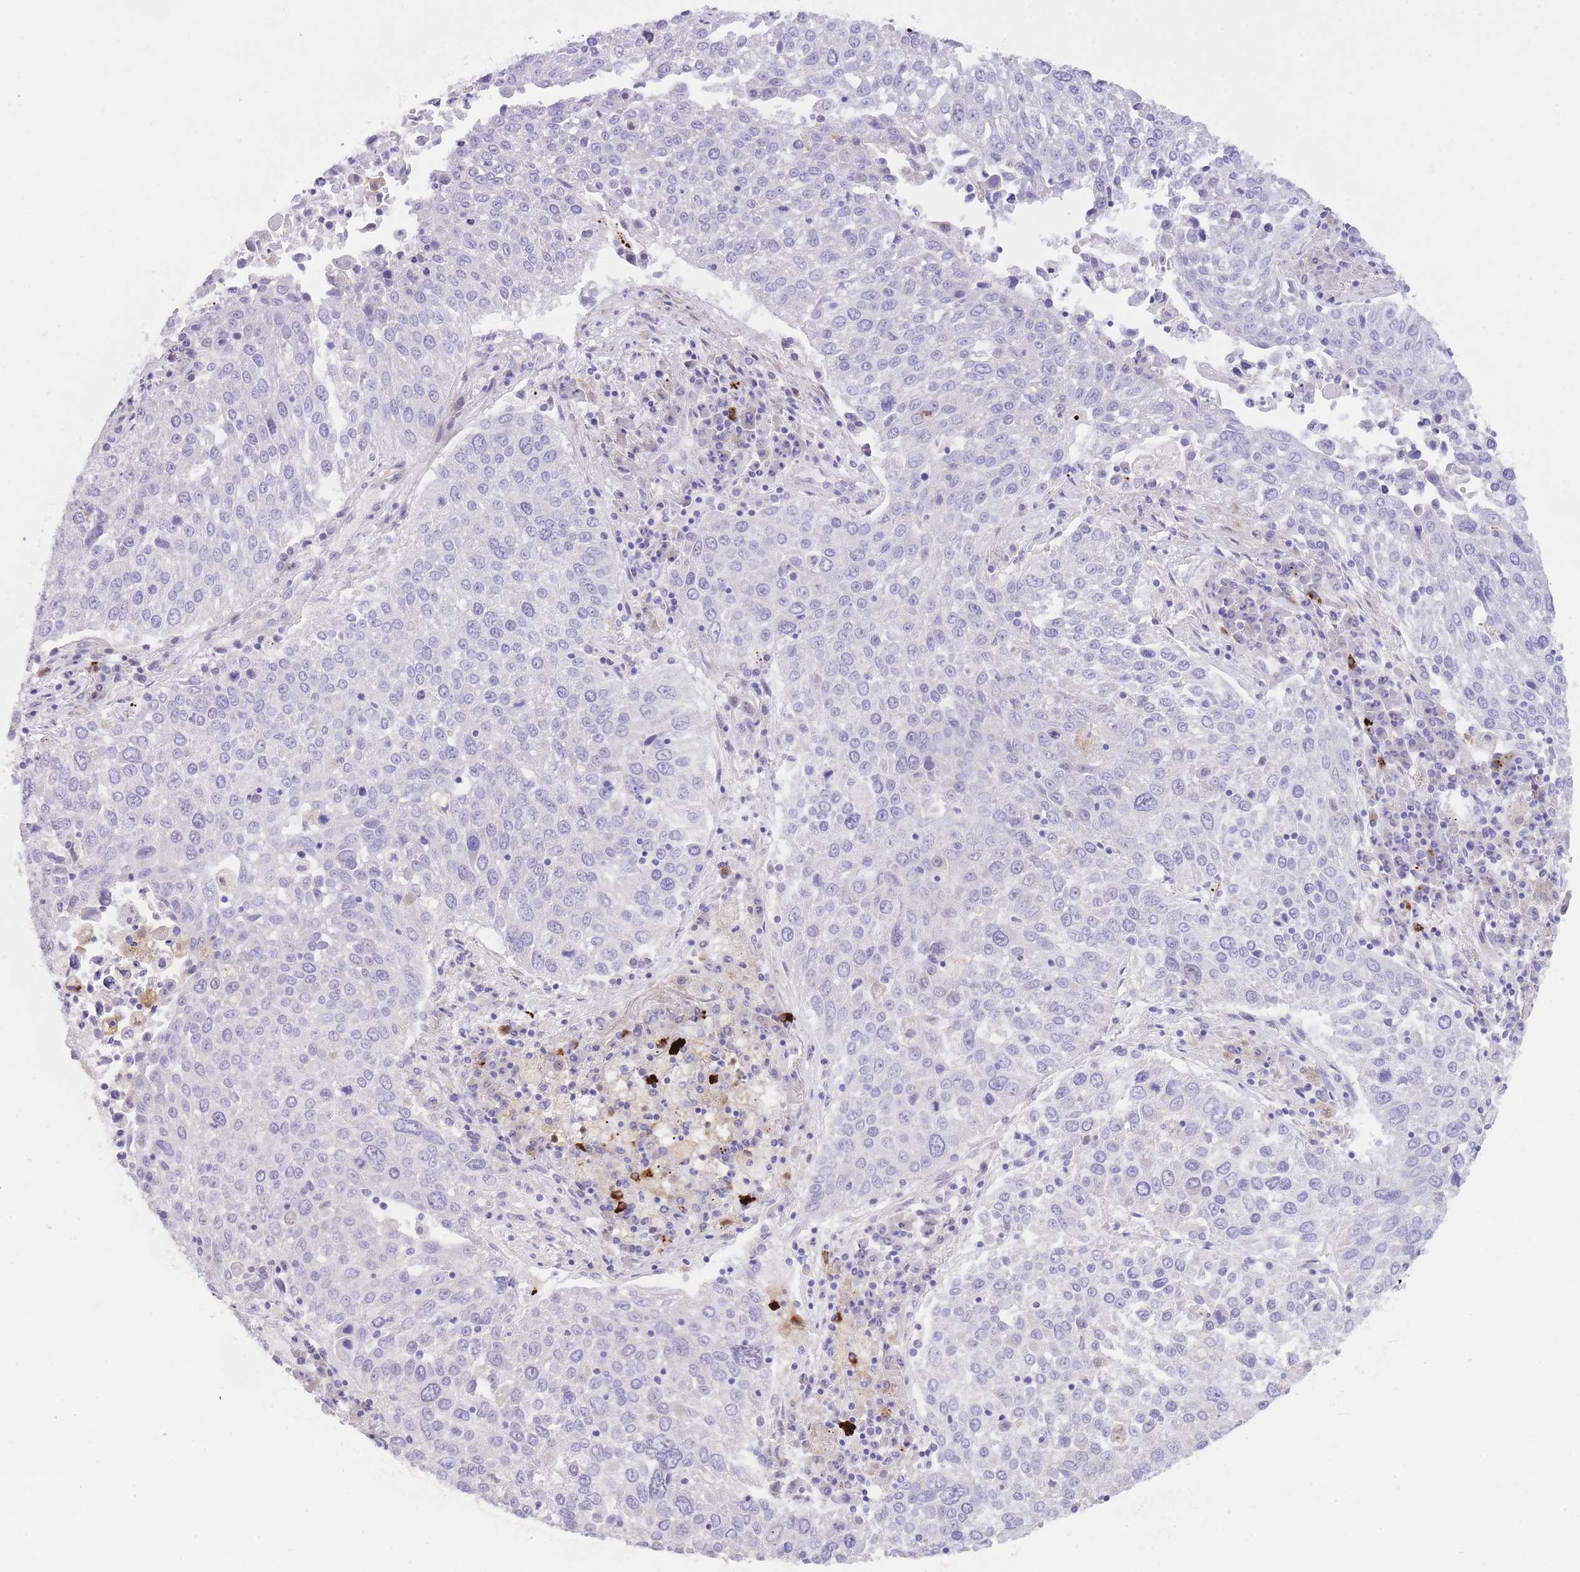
{"staining": {"intensity": "negative", "quantity": "none", "location": "none"}, "tissue": "lung cancer", "cell_type": "Tumor cells", "image_type": "cancer", "snomed": [{"axis": "morphology", "description": "Squamous cell carcinoma, NOS"}, {"axis": "topography", "description": "Lung"}], "caption": "Lung squamous cell carcinoma was stained to show a protein in brown. There is no significant expression in tumor cells.", "gene": "QTRT1", "patient": {"sex": "male", "age": 65}}